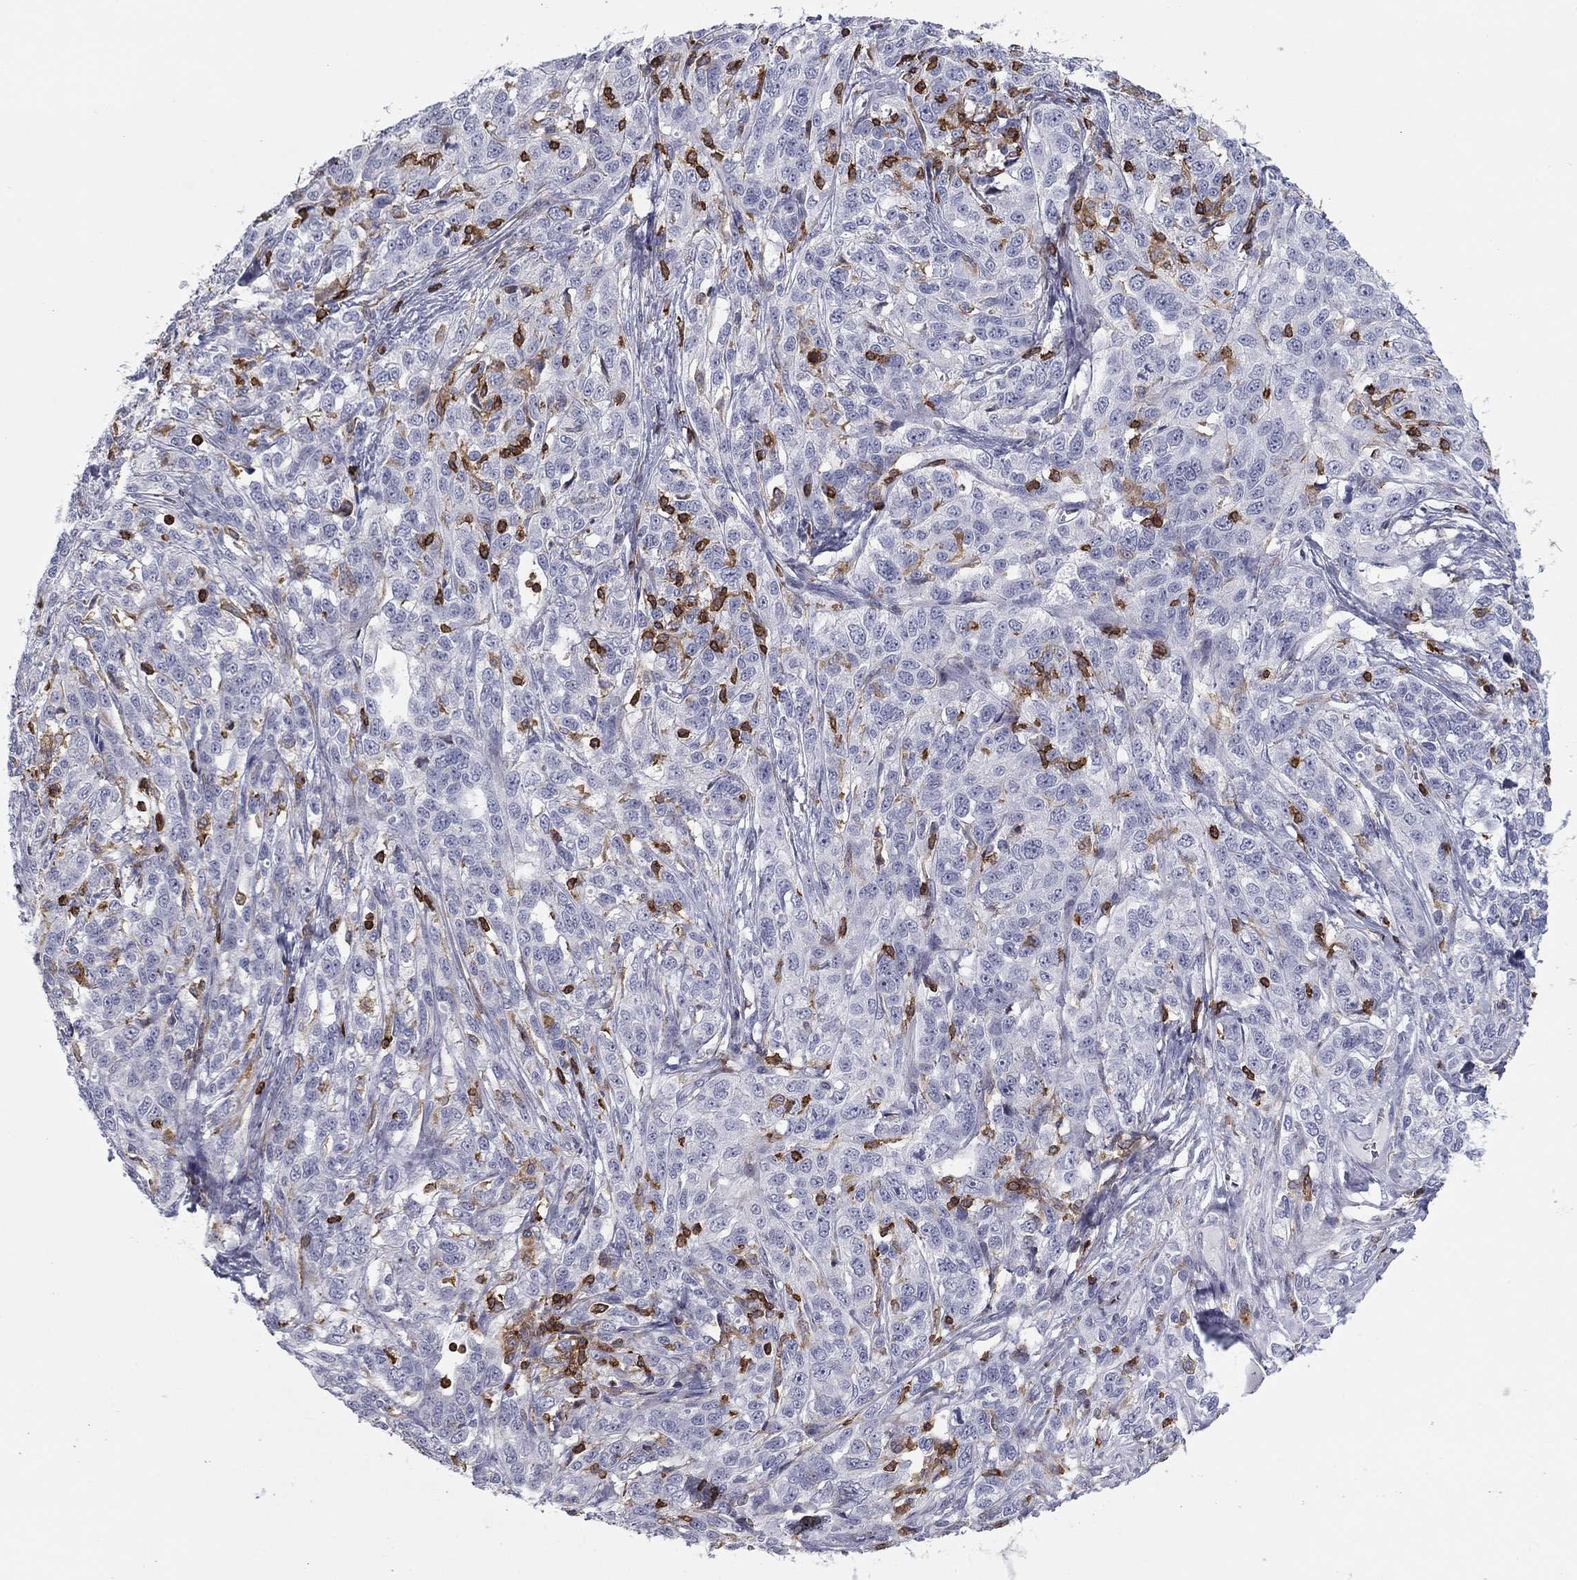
{"staining": {"intensity": "weak", "quantity": "<25%", "location": "cytoplasmic/membranous"}, "tissue": "ovarian cancer", "cell_type": "Tumor cells", "image_type": "cancer", "snomed": [{"axis": "morphology", "description": "Cystadenocarcinoma, serous, NOS"}, {"axis": "topography", "description": "Ovary"}], "caption": "Tumor cells show no significant protein expression in ovarian cancer.", "gene": "ARHGAP27", "patient": {"sex": "female", "age": 71}}